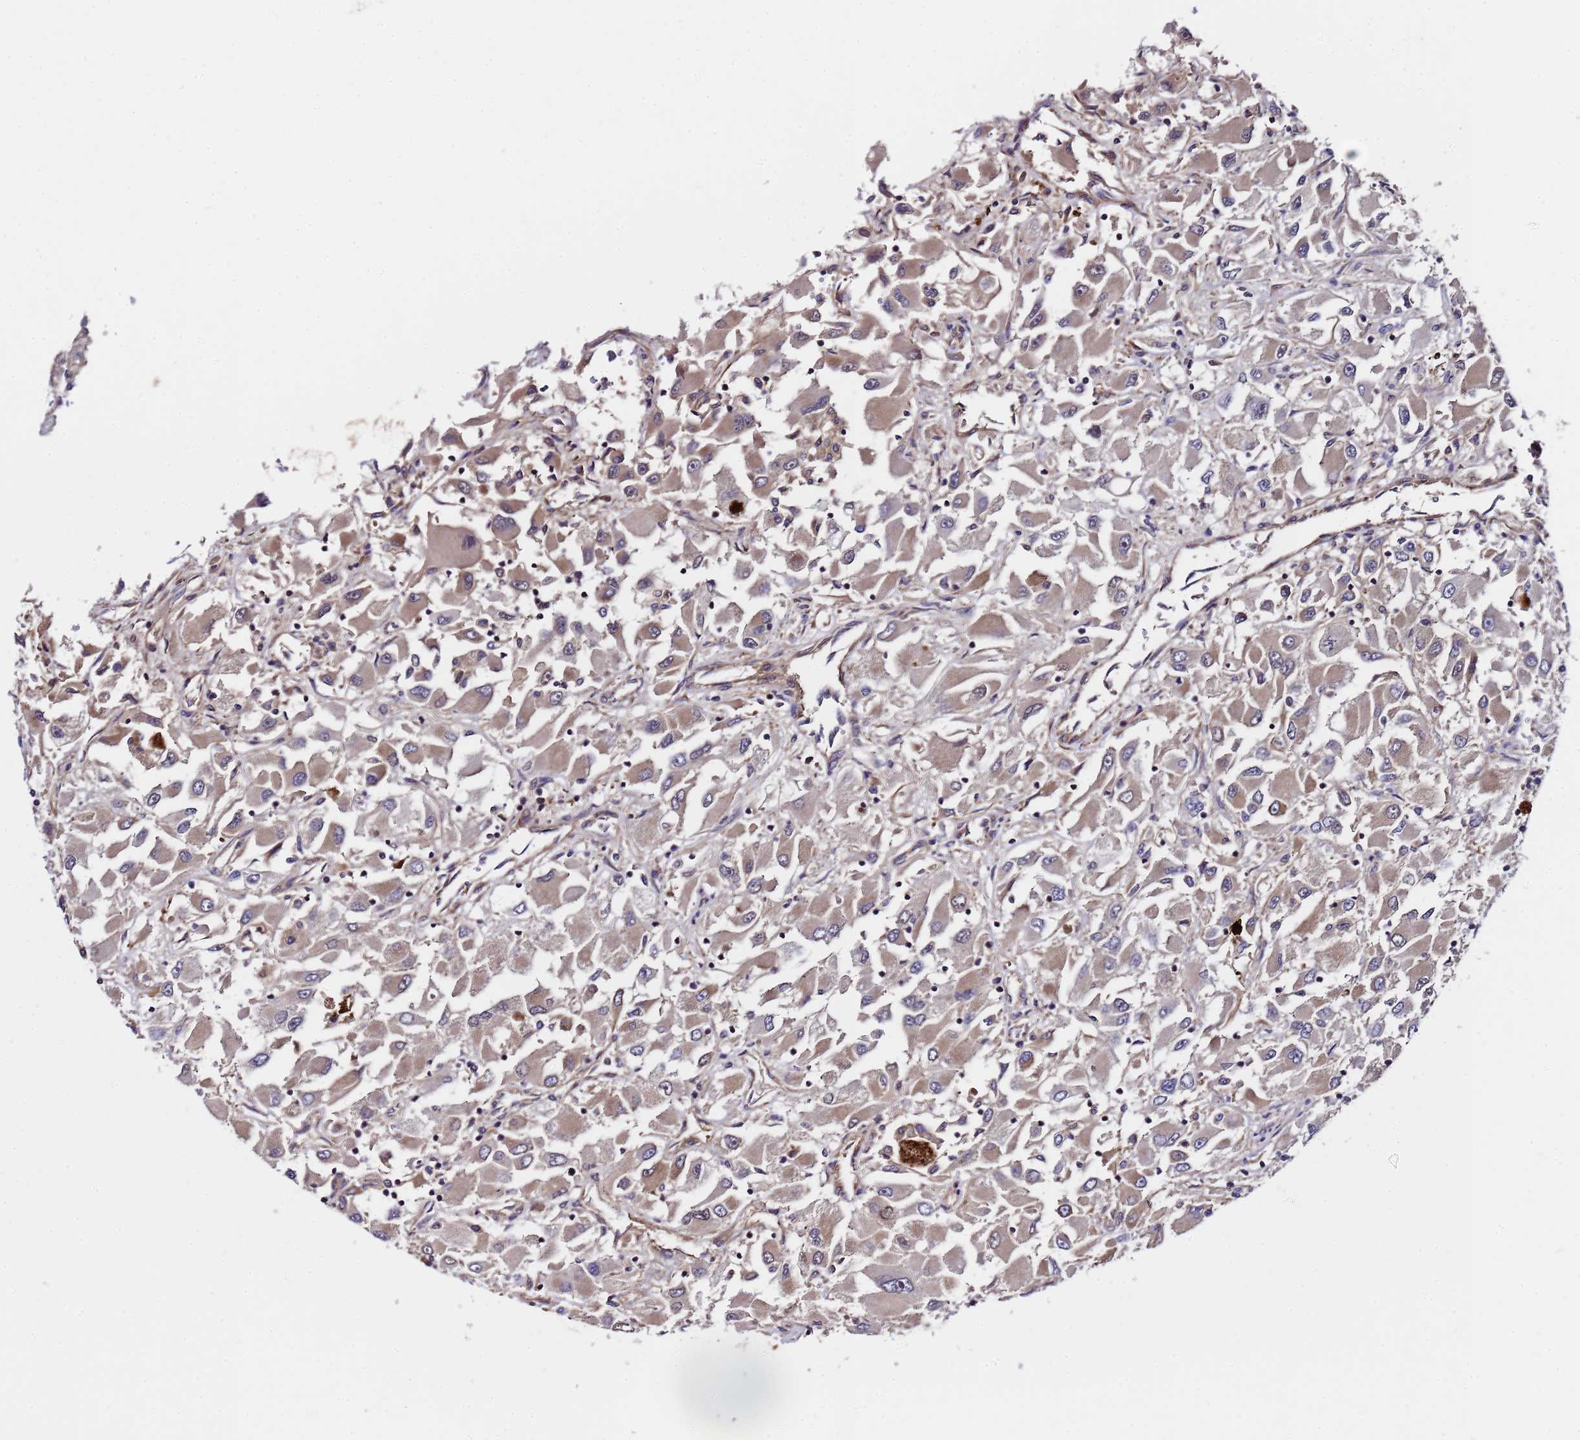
{"staining": {"intensity": "weak", "quantity": "25%-75%", "location": "cytoplasmic/membranous"}, "tissue": "renal cancer", "cell_type": "Tumor cells", "image_type": "cancer", "snomed": [{"axis": "morphology", "description": "Adenocarcinoma, NOS"}, {"axis": "topography", "description": "Kidney"}], "caption": "A brown stain highlights weak cytoplasmic/membranous expression of a protein in human renal cancer (adenocarcinoma) tumor cells.", "gene": "GSTCD", "patient": {"sex": "female", "age": 52}}